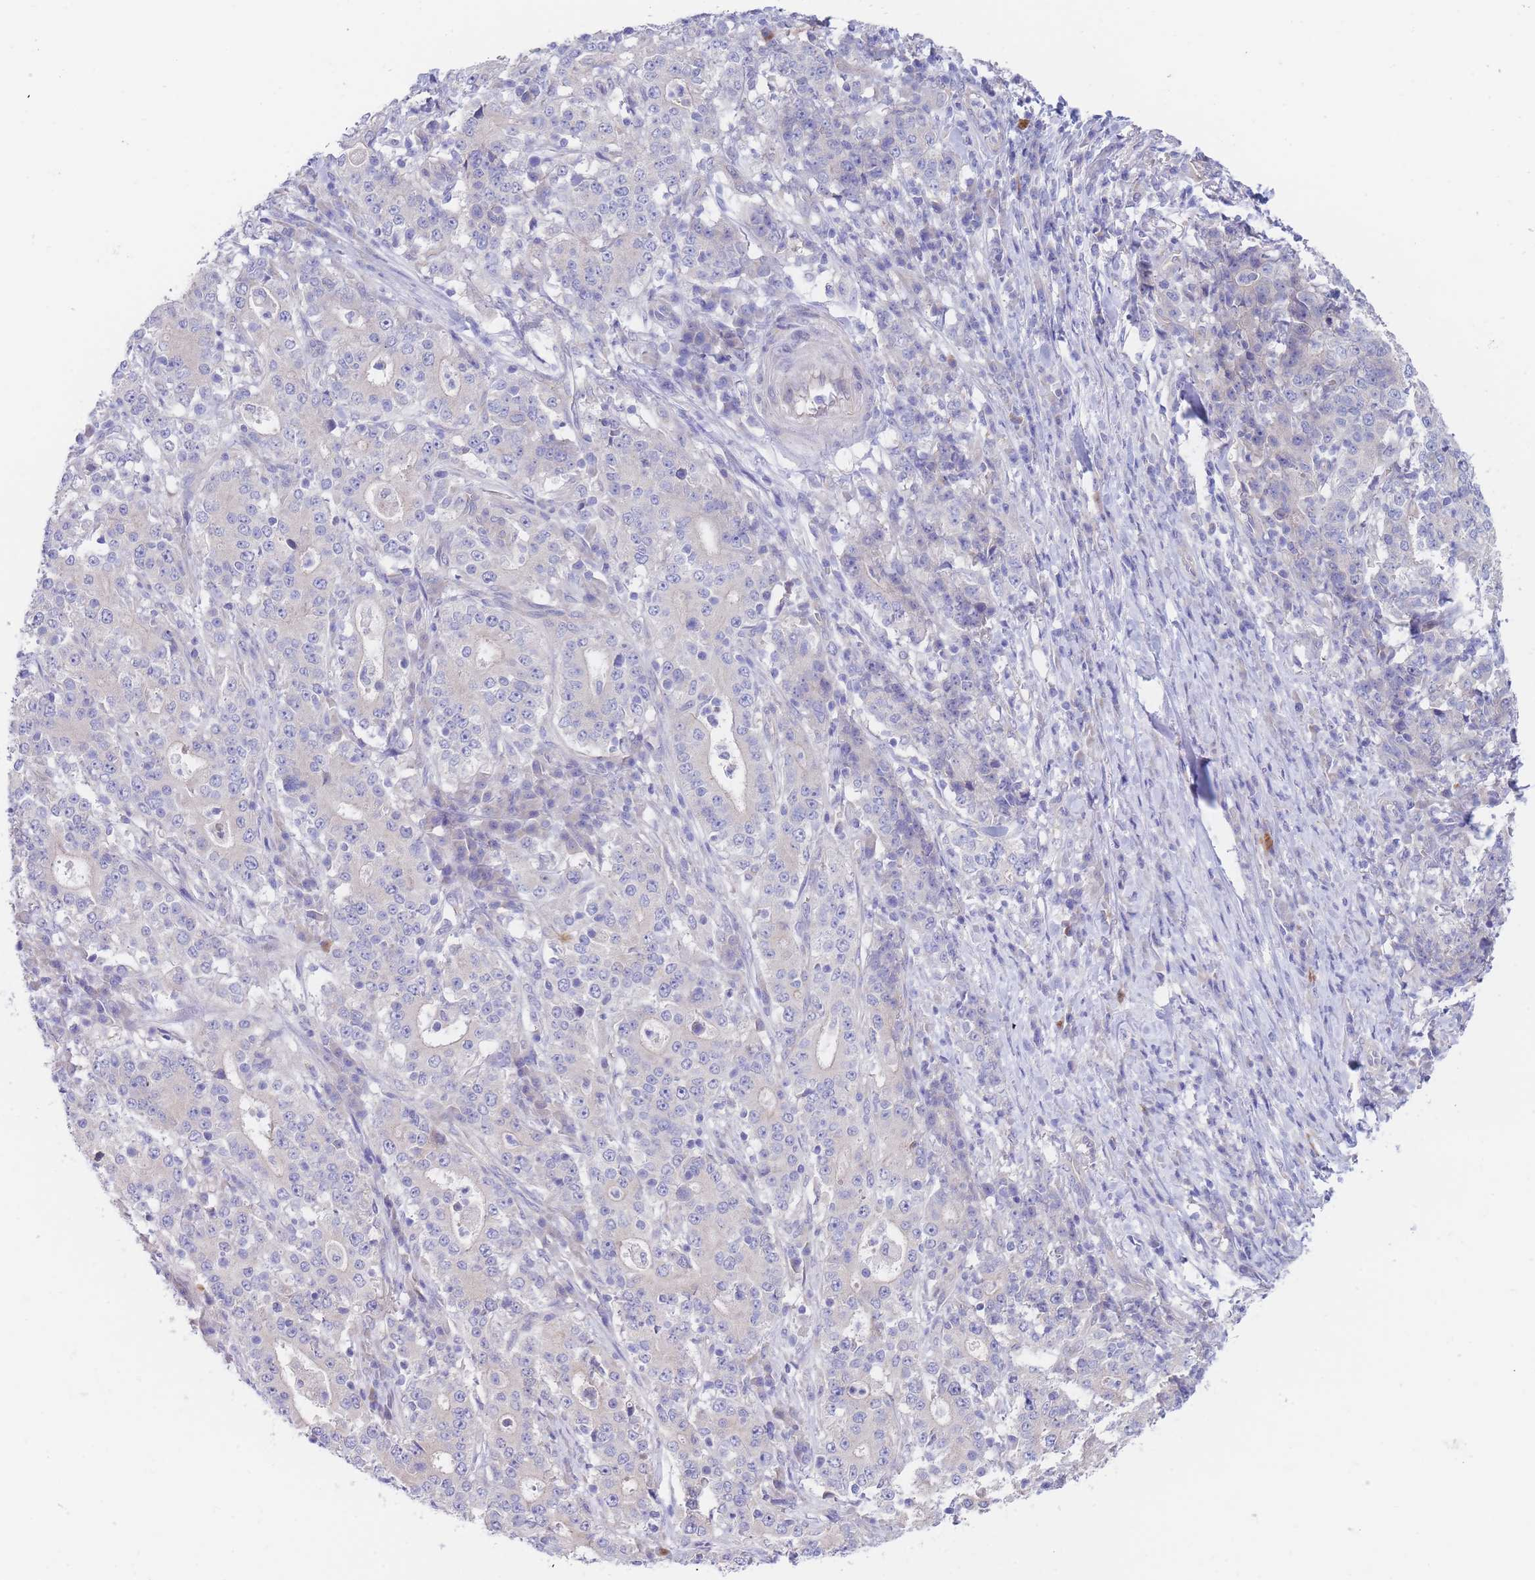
{"staining": {"intensity": "negative", "quantity": "none", "location": "none"}, "tissue": "stomach cancer", "cell_type": "Tumor cells", "image_type": "cancer", "snomed": [{"axis": "morphology", "description": "Normal tissue, NOS"}, {"axis": "morphology", "description": "Adenocarcinoma, NOS"}, {"axis": "topography", "description": "Stomach, upper"}, {"axis": "topography", "description": "Stomach"}], "caption": "Histopathology image shows no significant protein expression in tumor cells of stomach adenocarcinoma.", "gene": "ZNF281", "patient": {"sex": "male", "age": 59}}